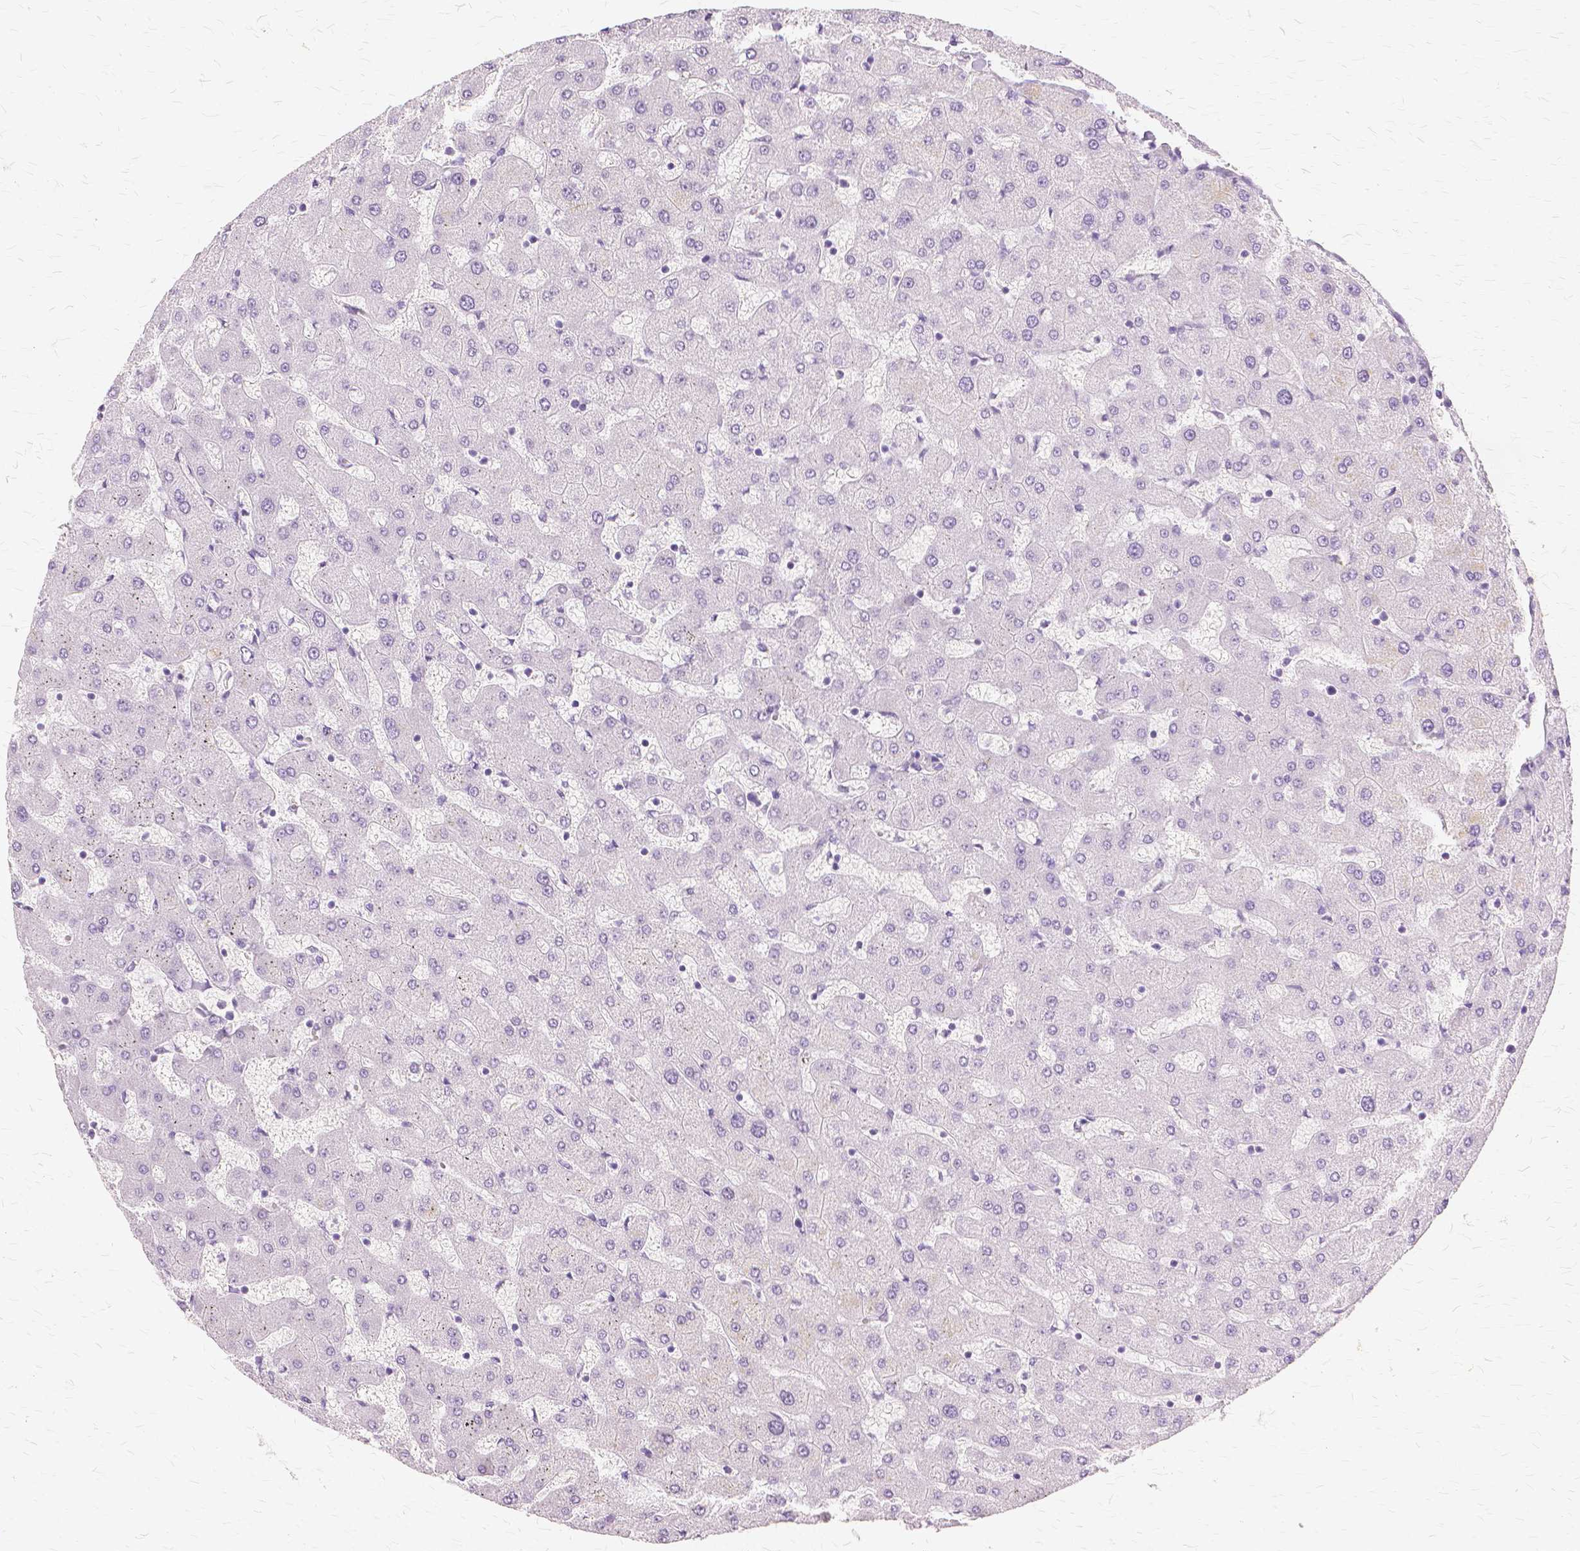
{"staining": {"intensity": "negative", "quantity": "none", "location": "none"}, "tissue": "liver", "cell_type": "Cholangiocytes", "image_type": "normal", "snomed": [{"axis": "morphology", "description": "Normal tissue, NOS"}, {"axis": "topography", "description": "Liver"}], "caption": "This is a histopathology image of immunohistochemistry (IHC) staining of unremarkable liver, which shows no expression in cholangiocytes. (IHC, brightfield microscopy, high magnification).", "gene": "TGM1", "patient": {"sex": "female", "age": 63}}